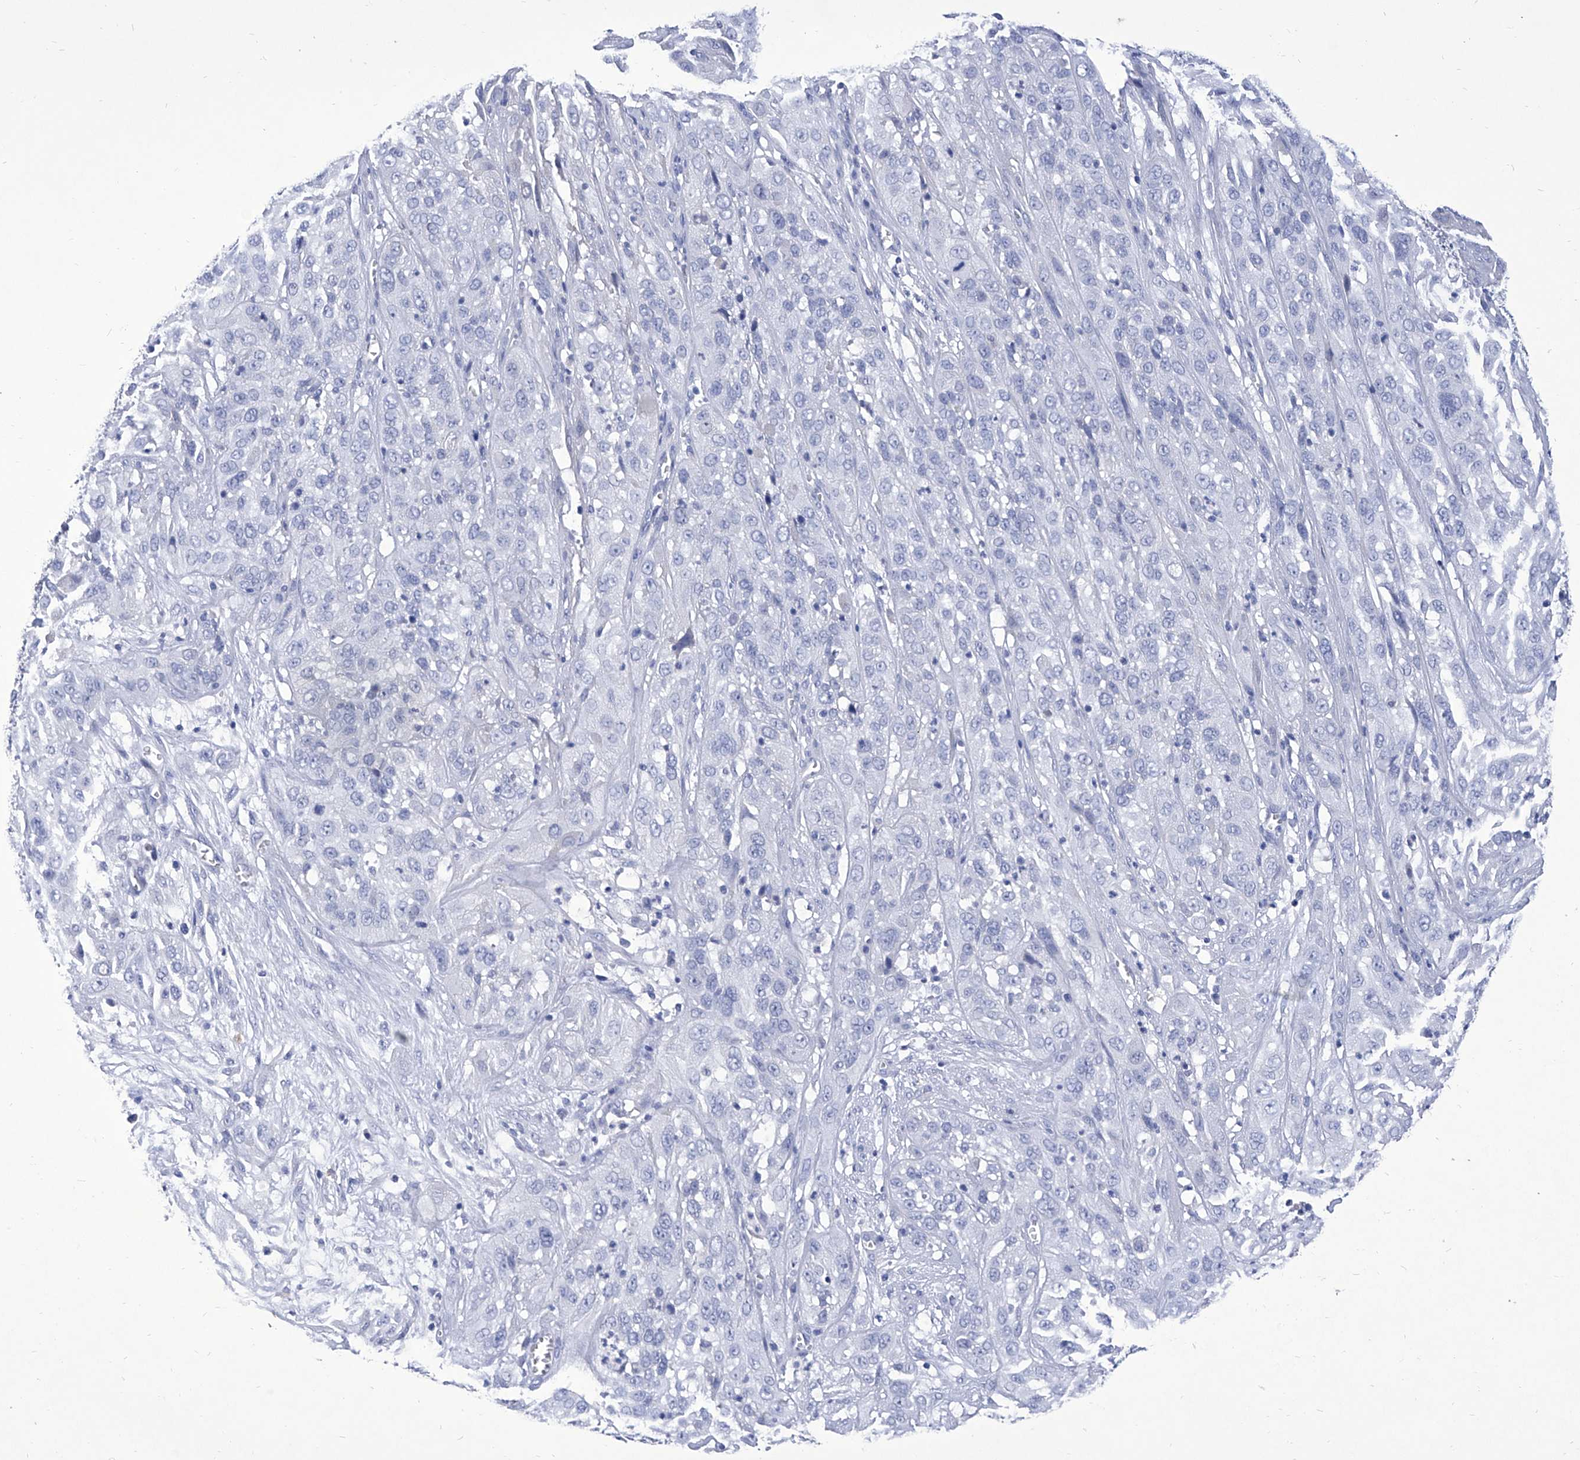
{"staining": {"intensity": "negative", "quantity": "none", "location": "none"}, "tissue": "cervical cancer", "cell_type": "Tumor cells", "image_type": "cancer", "snomed": [{"axis": "morphology", "description": "Squamous cell carcinoma, NOS"}, {"axis": "topography", "description": "Cervix"}], "caption": "This is a micrograph of IHC staining of cervical cancer, which shows no staining in tumor cells. (DAB (3,3'-diaminobenzidine) immunohistochemistry with hematoxylin counter stain).", "gene": "IFNL2", "patient": {"sex": "female", "age": 32}}